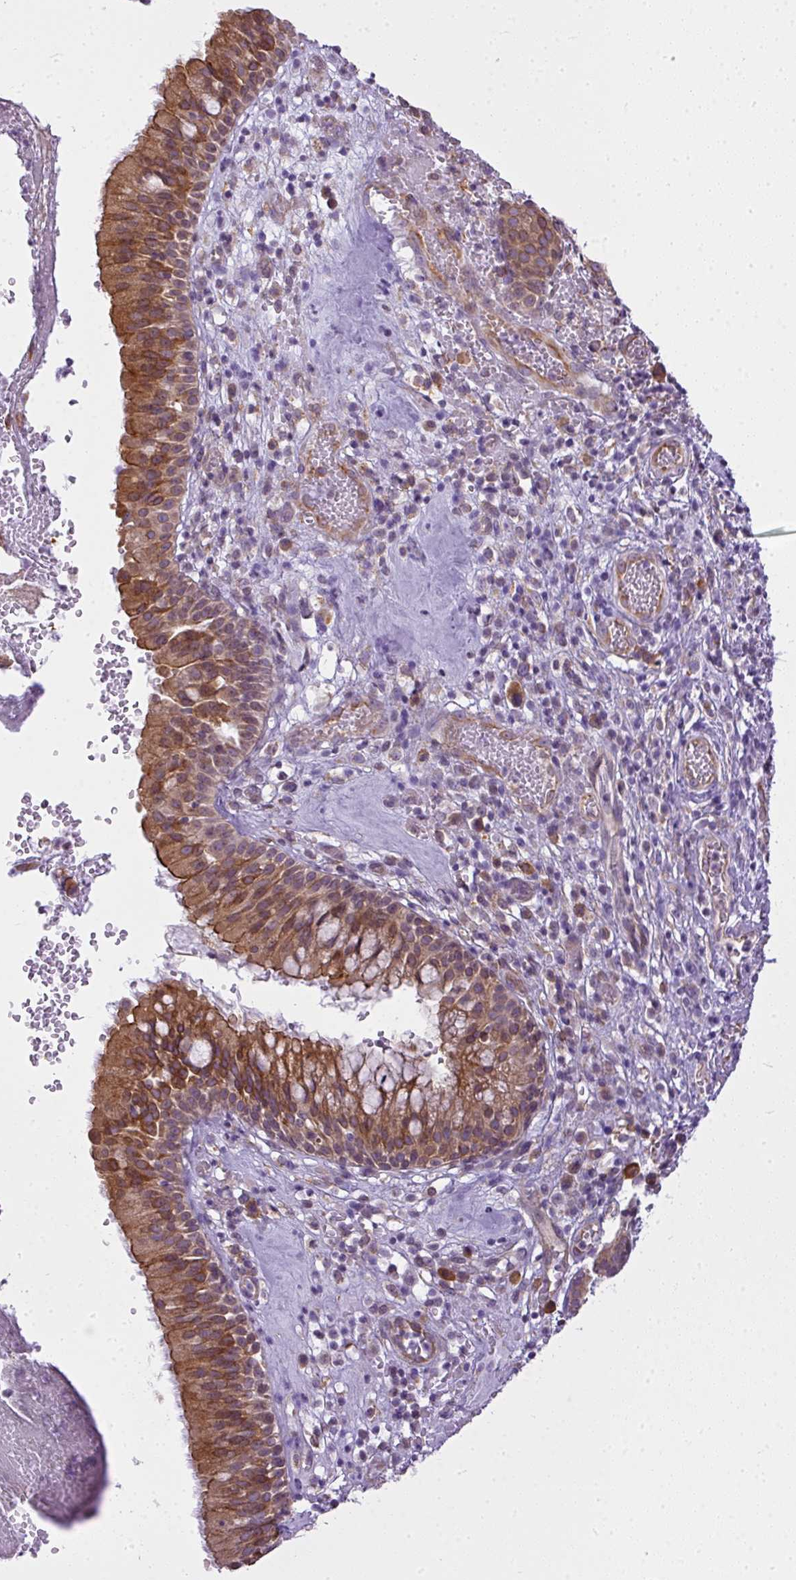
{"staining": {"intensity": "moderate", "quantity": ">75%", "location": "cytoplasmic/membranous,nuclear"}, "tissue": "nasopharynx", "cell_type": "Respiratory epithelial cells", "image_type": "normal", "snomed": [{"axis": "morphology", "description": "Normal tissue, NOS"}, {"axis": "topography", "description": "Nasopharynx"}], "caption": "Immunohistochemistry image of normal human nasopharynx stained for a protein (brown), which reveals medium levels of moderate cytoplasmic/membranous,nuclear expression in approximately >75% of respiratory epithelial cells.", "gene": "COX18", "patient": {"sex": "male", "age": 65}}